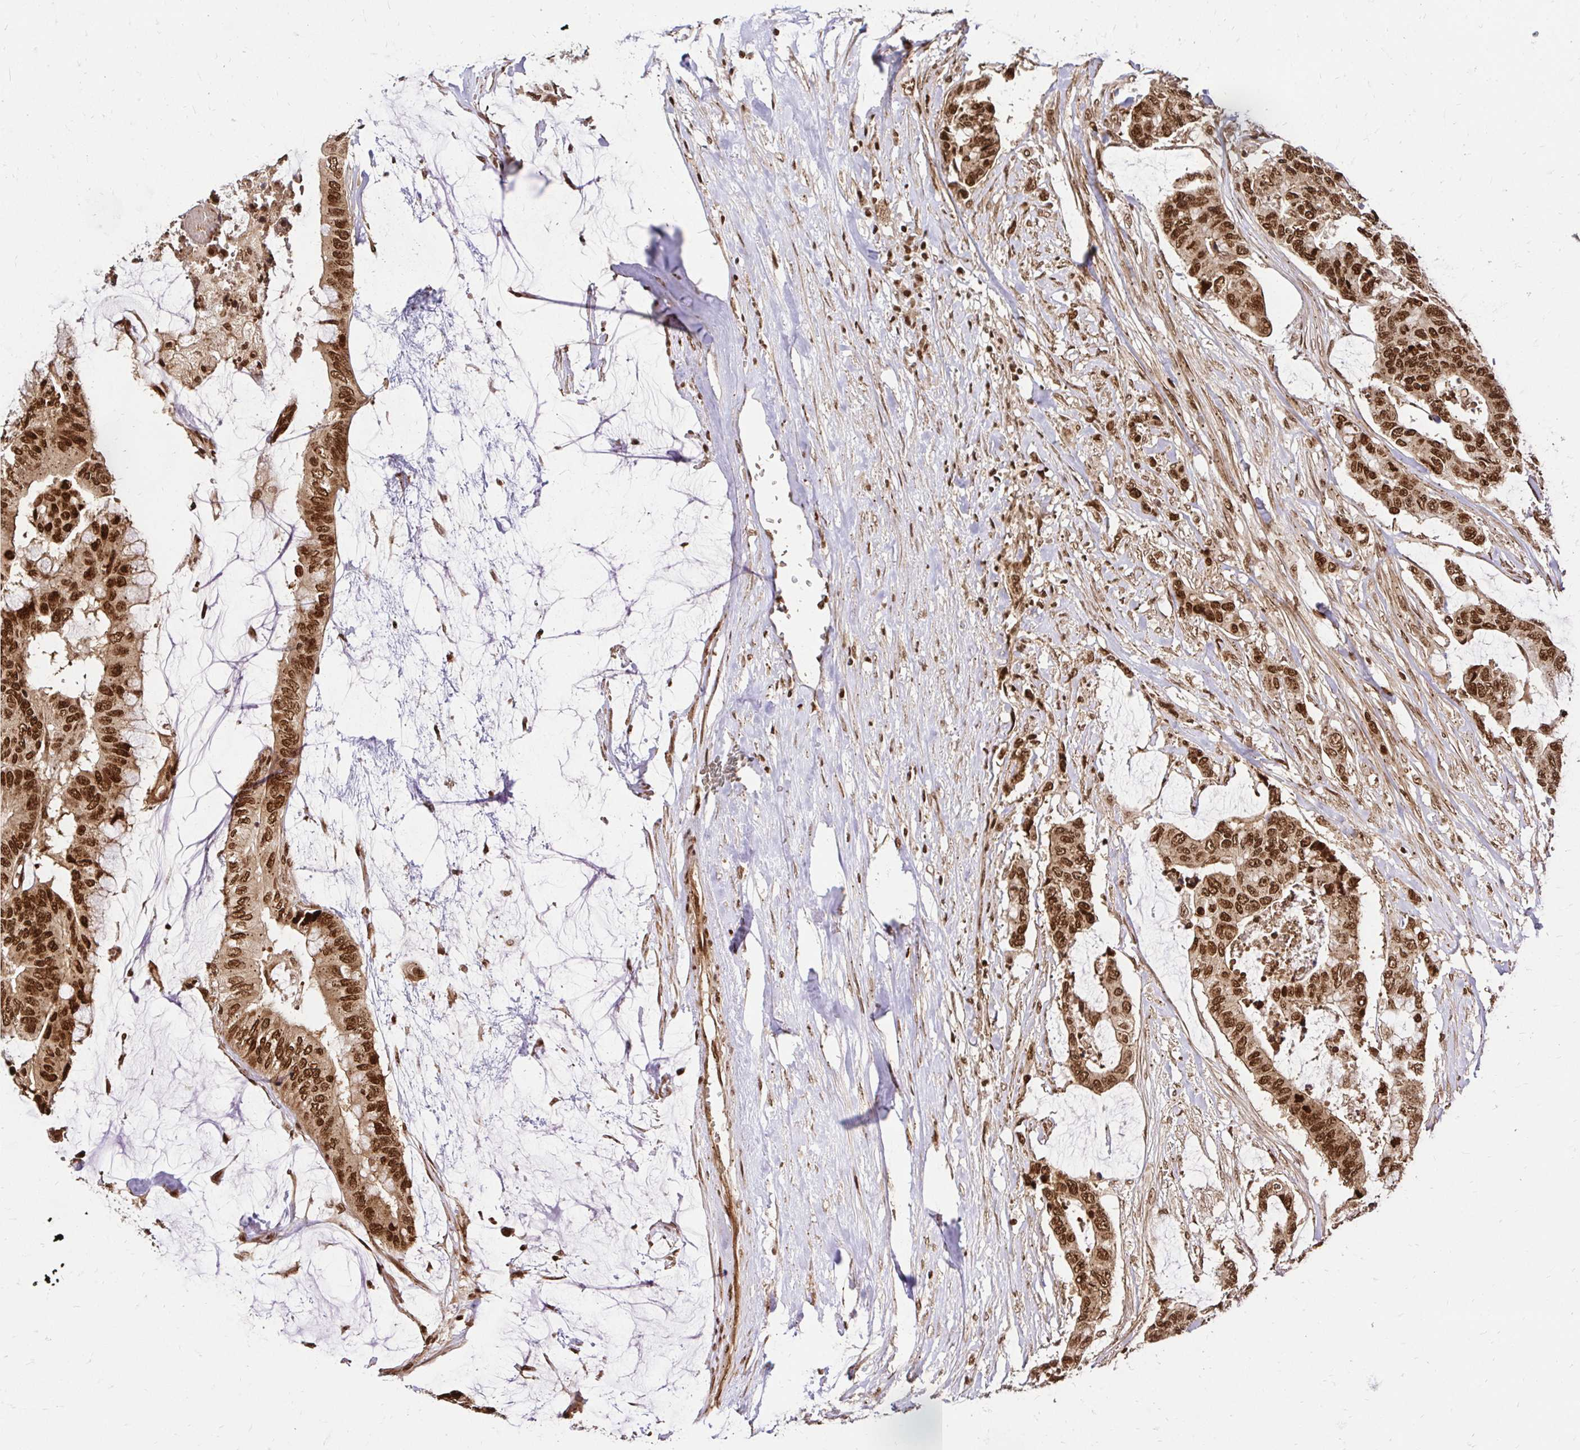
{"staining": {"intensity": "strong", "quantity": ">75%", "location": "nuclear"}, "tissue": "colorectal cancer", "cell_type": "Tumor cells", "image_type": "cancer", "snomed": [{"axis": "morphology", "description": "Adenocarcinoma, NOS"}, {"axis": "topography", "description": "Rectum"}], "caption": "Tumor cells exhibit high levels of strong nuclear positivity in approximately >75% of cells in human colorectal cancer. (DAB (3,3'-diaminobenzidine) IHC with brightfield microscopy, high magnification).", "gene": "GLYR1", "patient": {"sex": "female", "age": 59}}